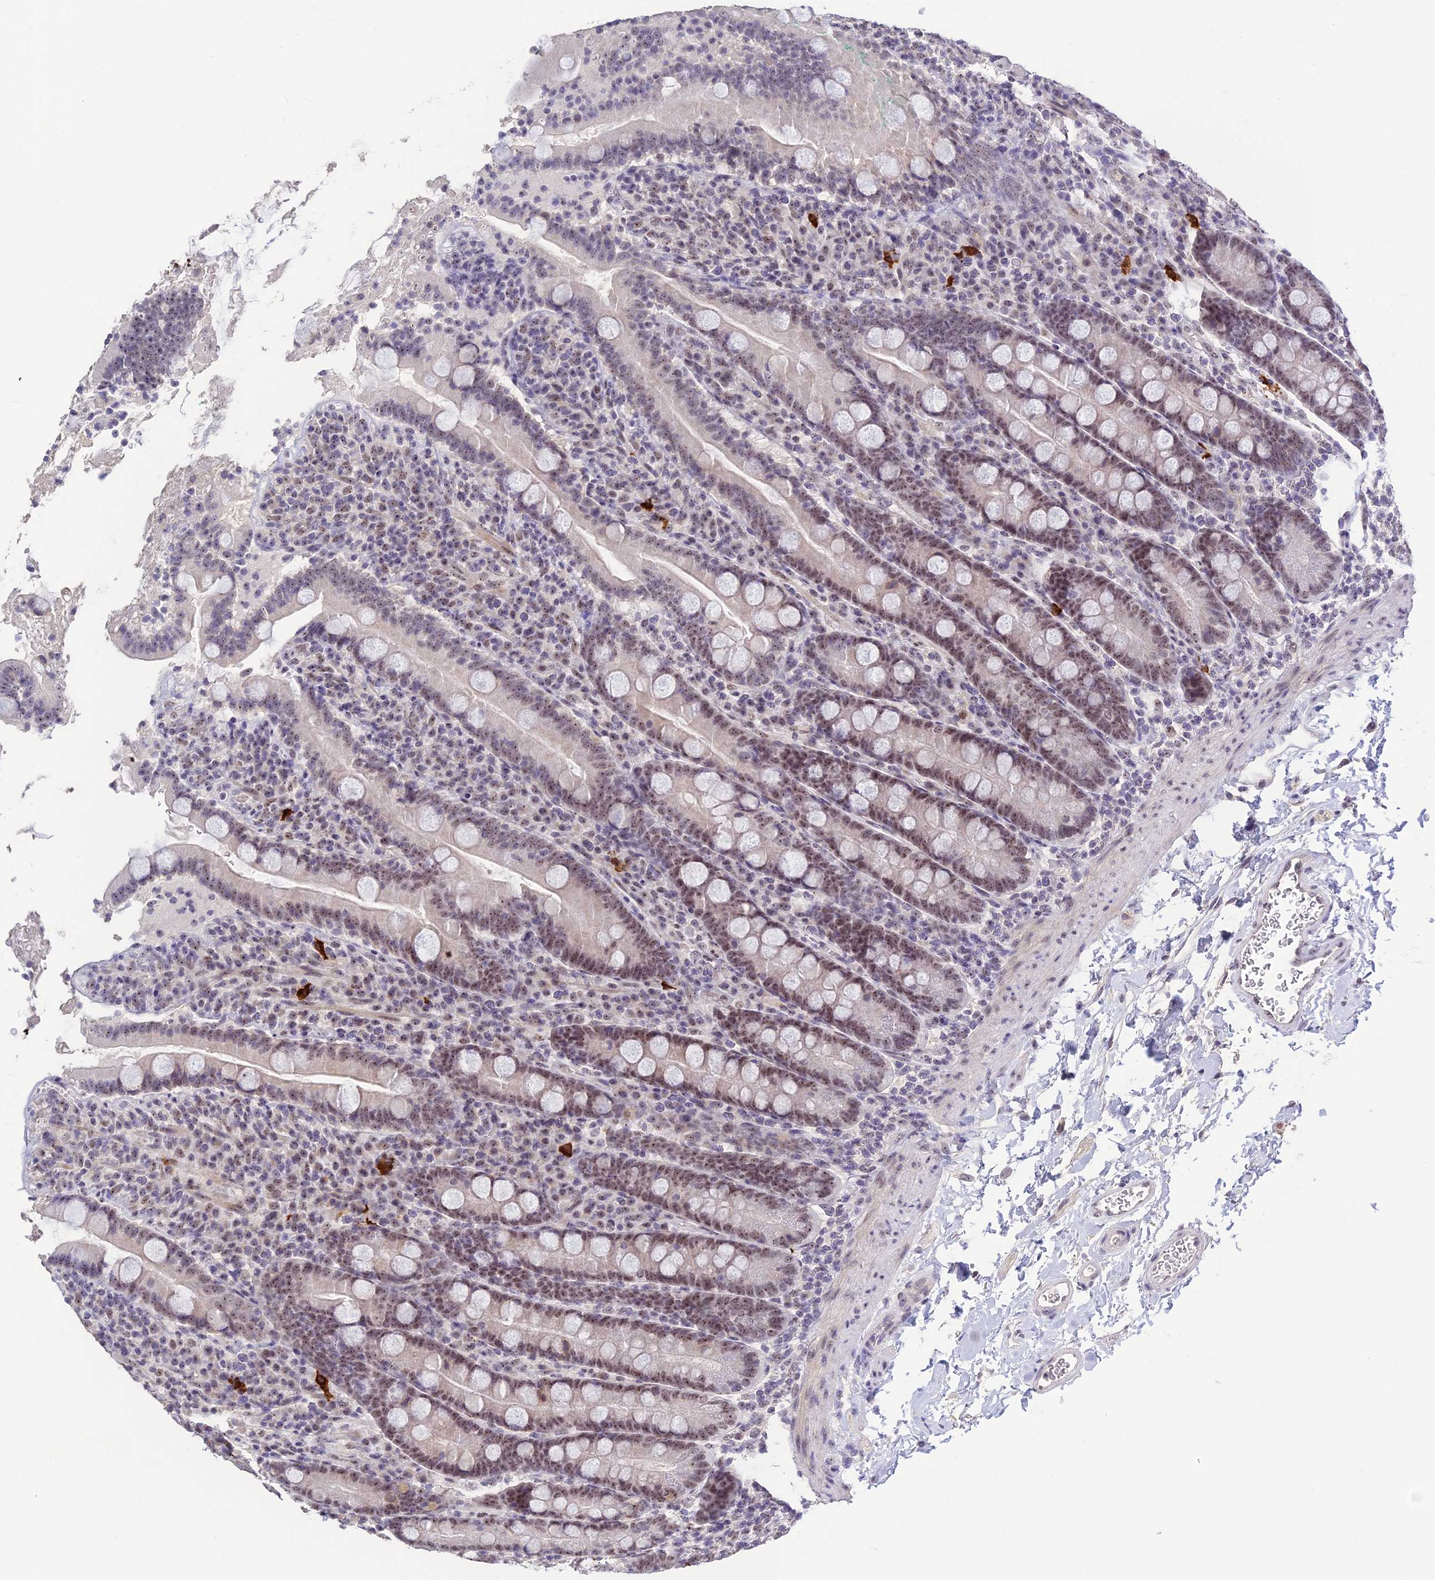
{"staining": {"intensity": "moderate", "quantity": "25%-75%", "location": "nuclear"}, "tissue": "duodenum", "cell_type": "Glandular cells", "image_type": "normal", "snomed": [{"axis": "morphology", "description": "Normal tissue, NOS"}, {"axis": "topography", "description": "Duodenum"}], "caption": "A brown stain labels moderate nuclear expression of a protein in glandular cells of benign human duodenum. (IHC, brightfield microscopy, high magnification).", "gene": "POLR1G", "patient": {"sex": "male", "age": 35}}